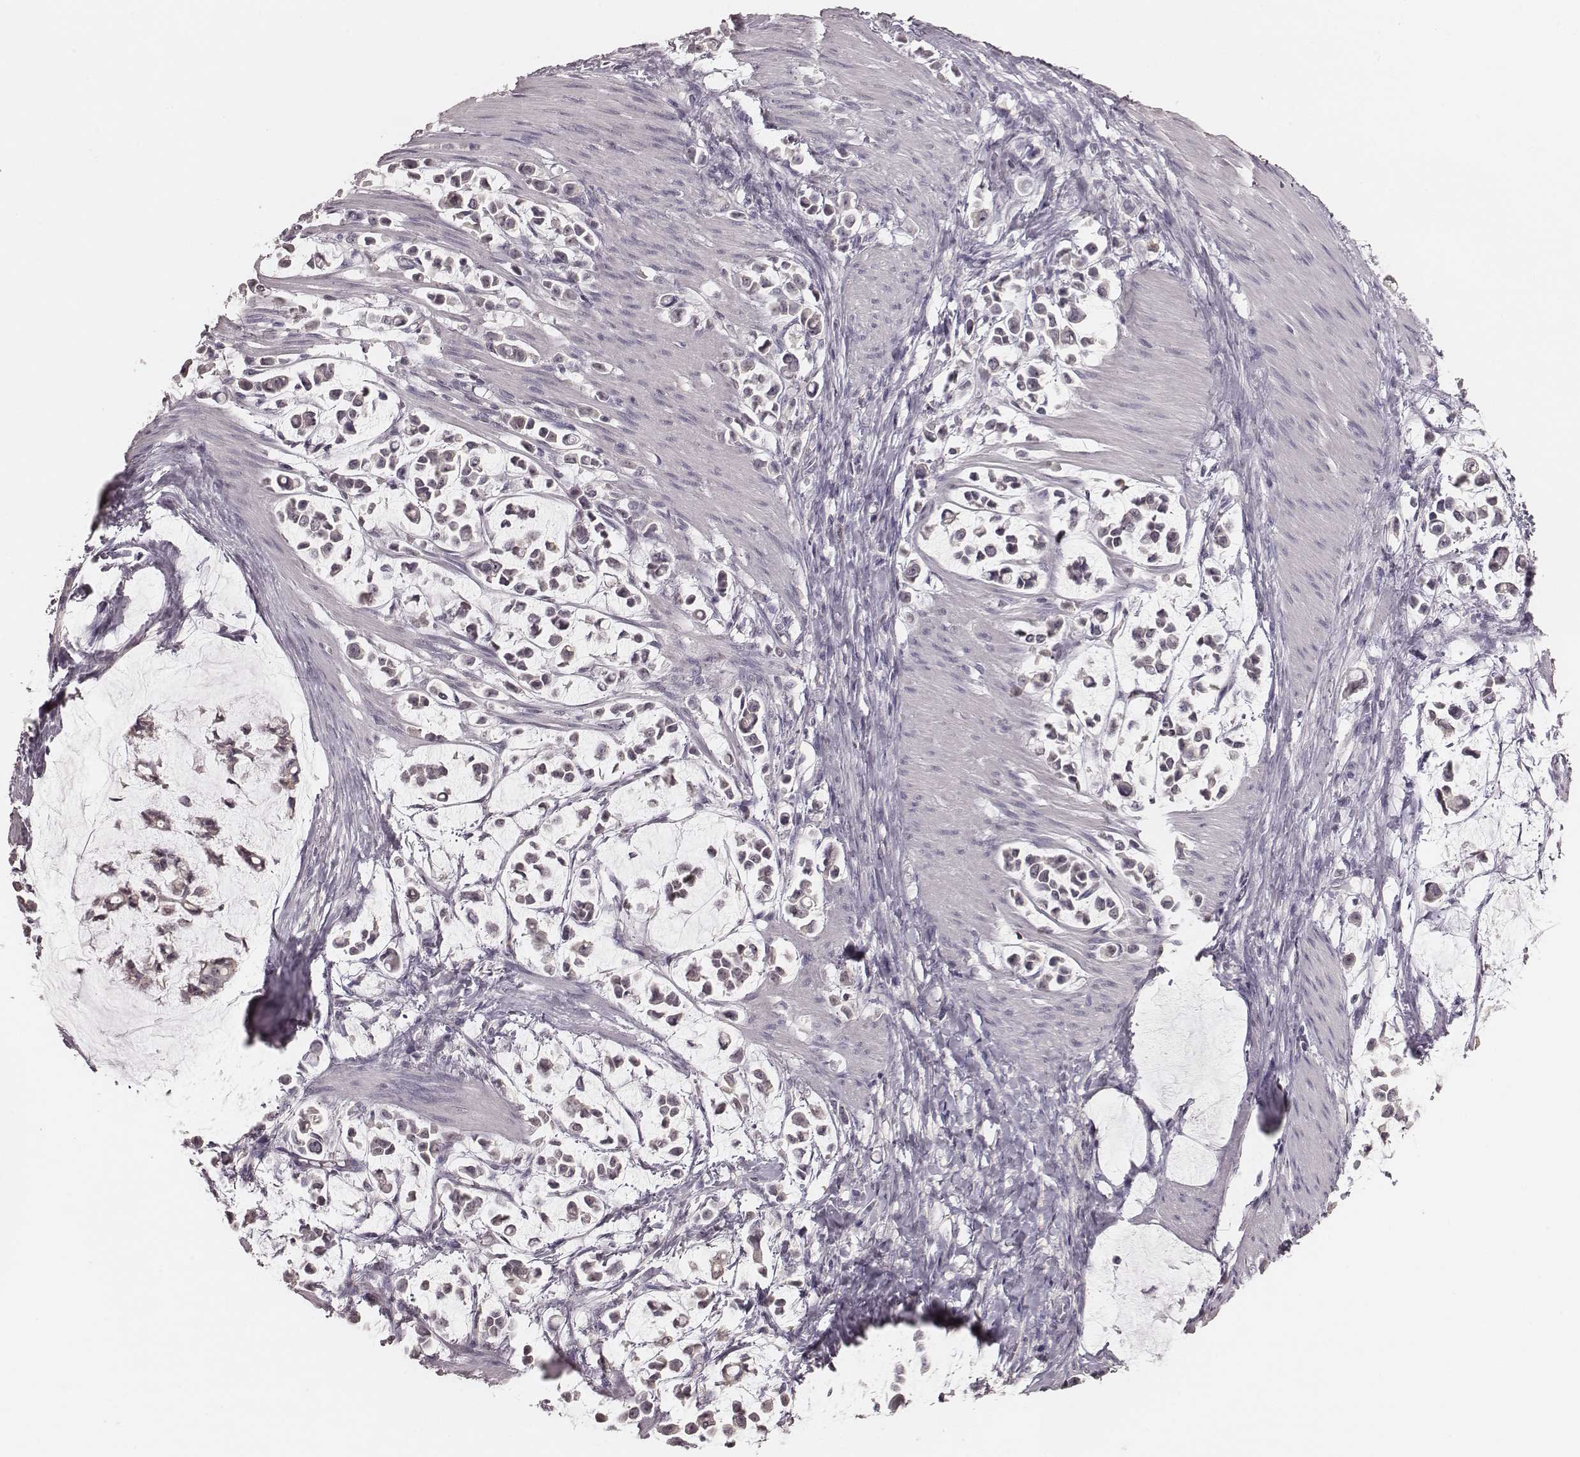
{"staining": {"intensity": "negative", "quantity": "none", "location": "none"}, "tissue": "stomach cancer", "cell_type": "Tumor cells", "image_type": "cancer", "snomed": [{"axis": "morphology", "description": "Adenocarcinoma, NOS"}, {"axis": "topography", "description": "Stomach"}], "caption": "High magnification brightfield microscopy of stomach cancer (adenocarcinoma) stained with DAB (brown) and counterstained with hematoxylin (blue): tumor cells show no significant positivity.", "gene": "LY6K", "patient": {"sex": "male", "age": 82}}